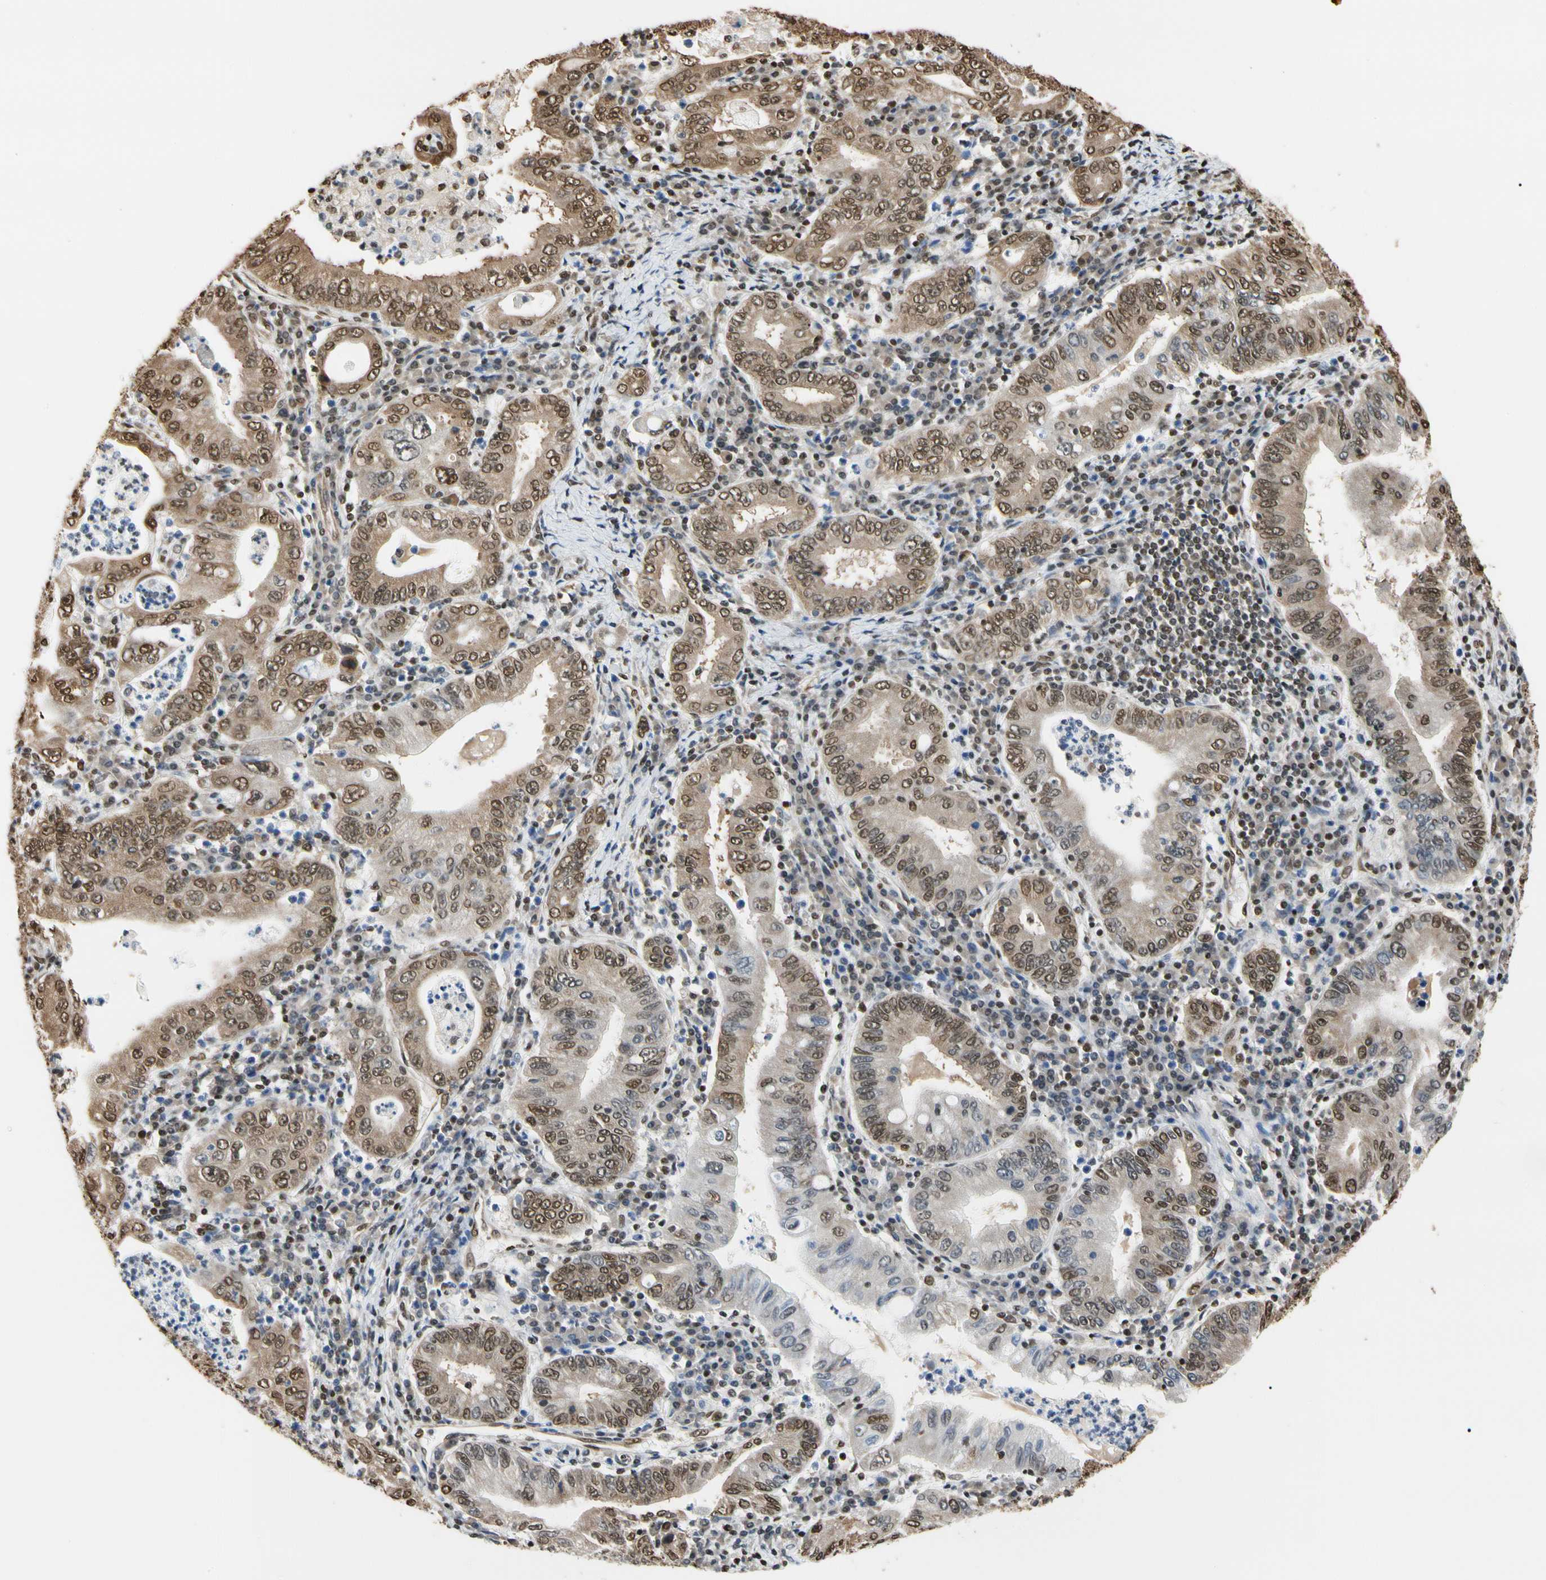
{"staining": {"intensity": "moderate", "quantity": ">75%", "location": "cytoplasmic/membranous,nuclear"}, "tissue": "stomach cancer", "cell_type": "Tumor cells", "image_type": "cancer", "snomed": [{"axis": "morphology", "description": "Normal tissue, NOS"}, {"axis": "morphology", "description": "Adenocarcinoma, NOS"}, {"axis": "topography", "description": "Esophagus"}, {"axis": "topography", "description": "Stomach, upper"}, {"axis": "topography", "description": "Peripheral nerve tissue"}], "caption": "Immunohistochemical staining of human stomach cancer (adenocarcinoma) exhibits medium levels of moderate cytoplasmic/membranous and nuclear protein positivity in approximately >75% of tumor cells.", "gene": "HNRNPK", "patient": {"sex": "male", "age": 62}}